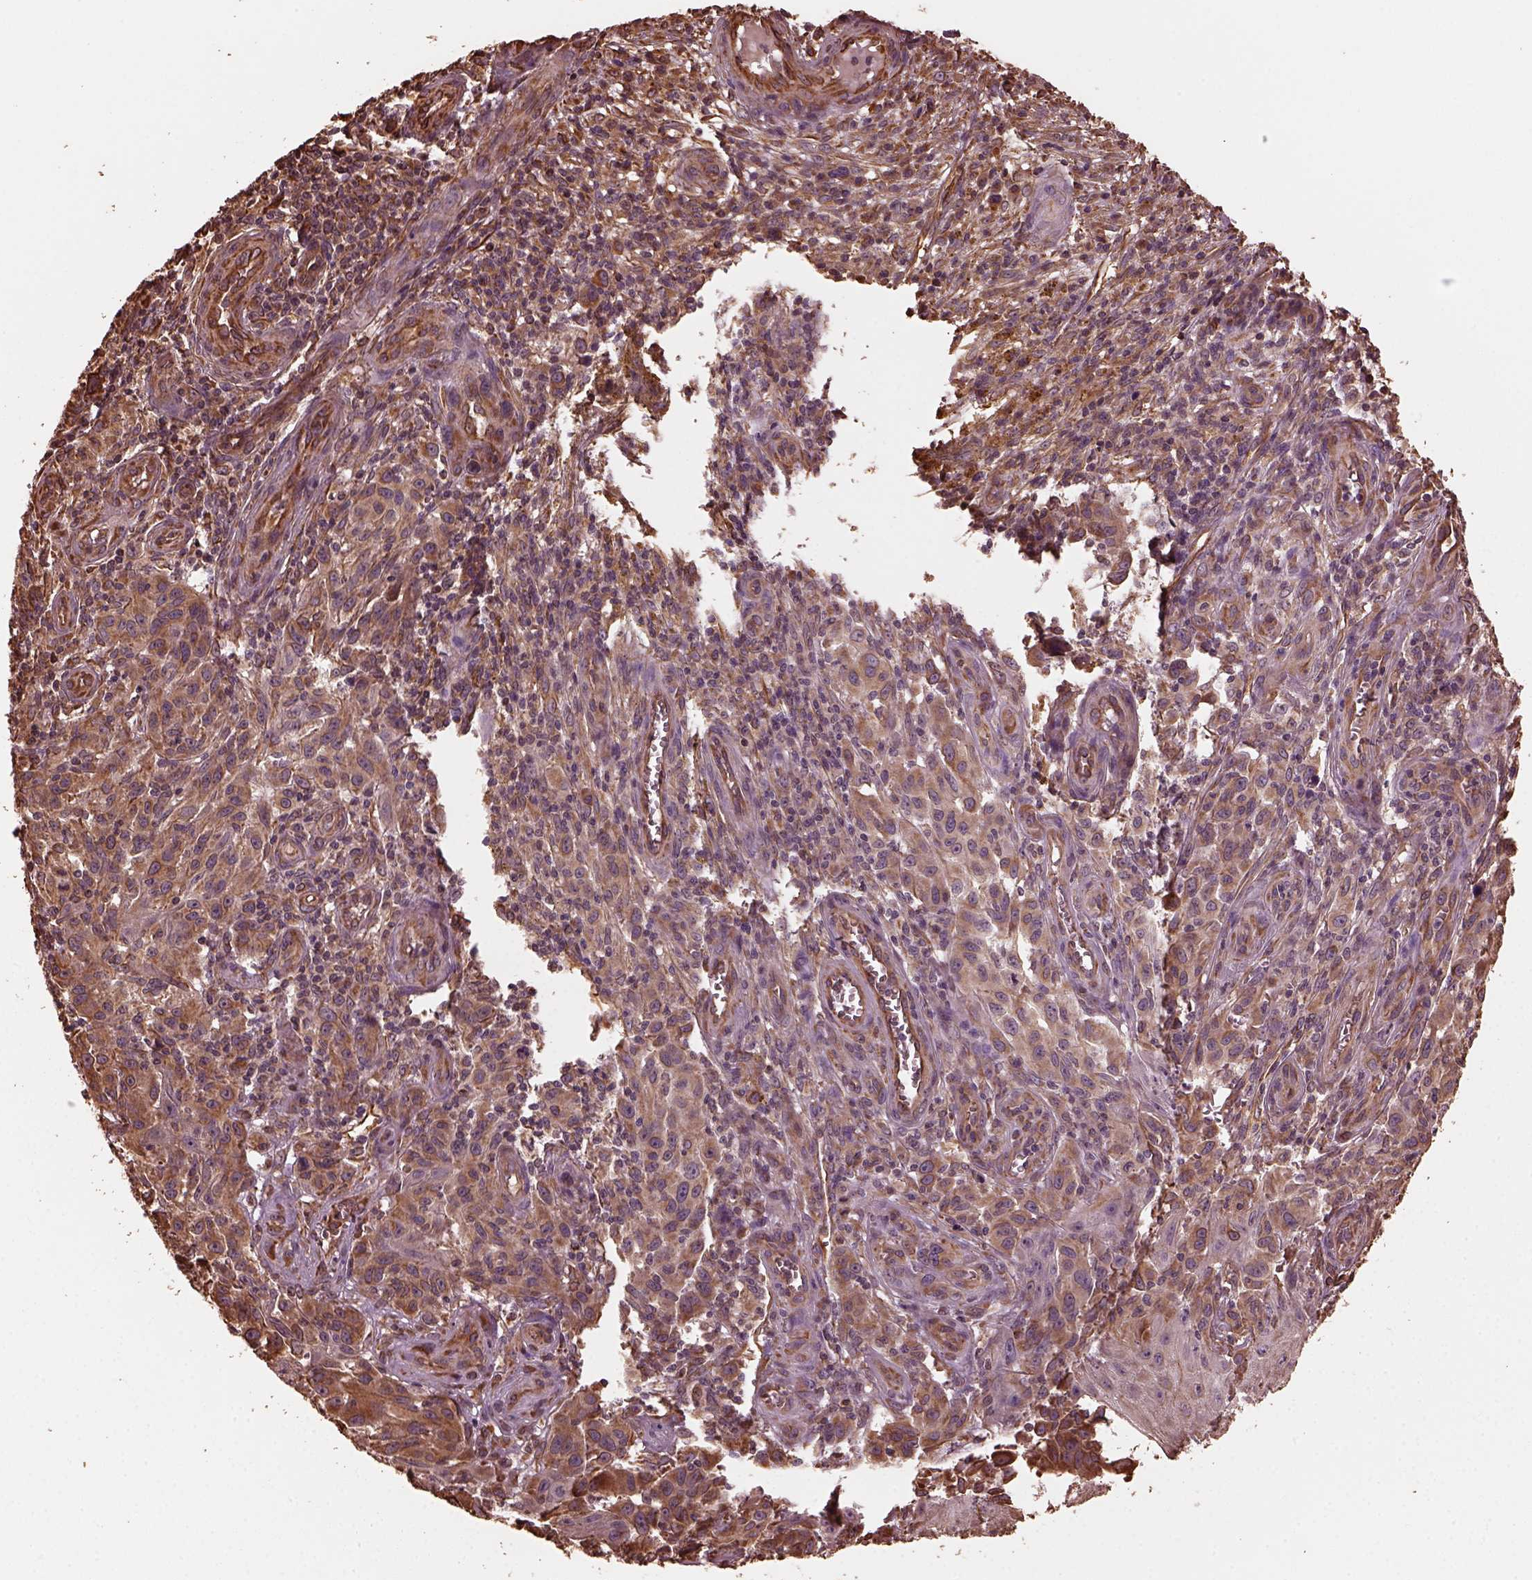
{"staining": {"intensity": "moderate", "quantity": "<25%", "location": "cytoplasmic/membranous"}, "tissue": "melanoma", "cell_type": "Tumor cells", "image_type": "cancer", "snomed": [{"axis": "morphology", "description": "Malignant melanoma, NOS"}, {"axis": "topography", "description": "Skin"}], "caption": "Human malignant melanoma stained with a brown dye reveals moderate cytoplasmic/membranous positive positivity in approximately <25% of tumor cells.", "gene": "GTPBP1", "patient": {"sex": "female", "age": 53}}